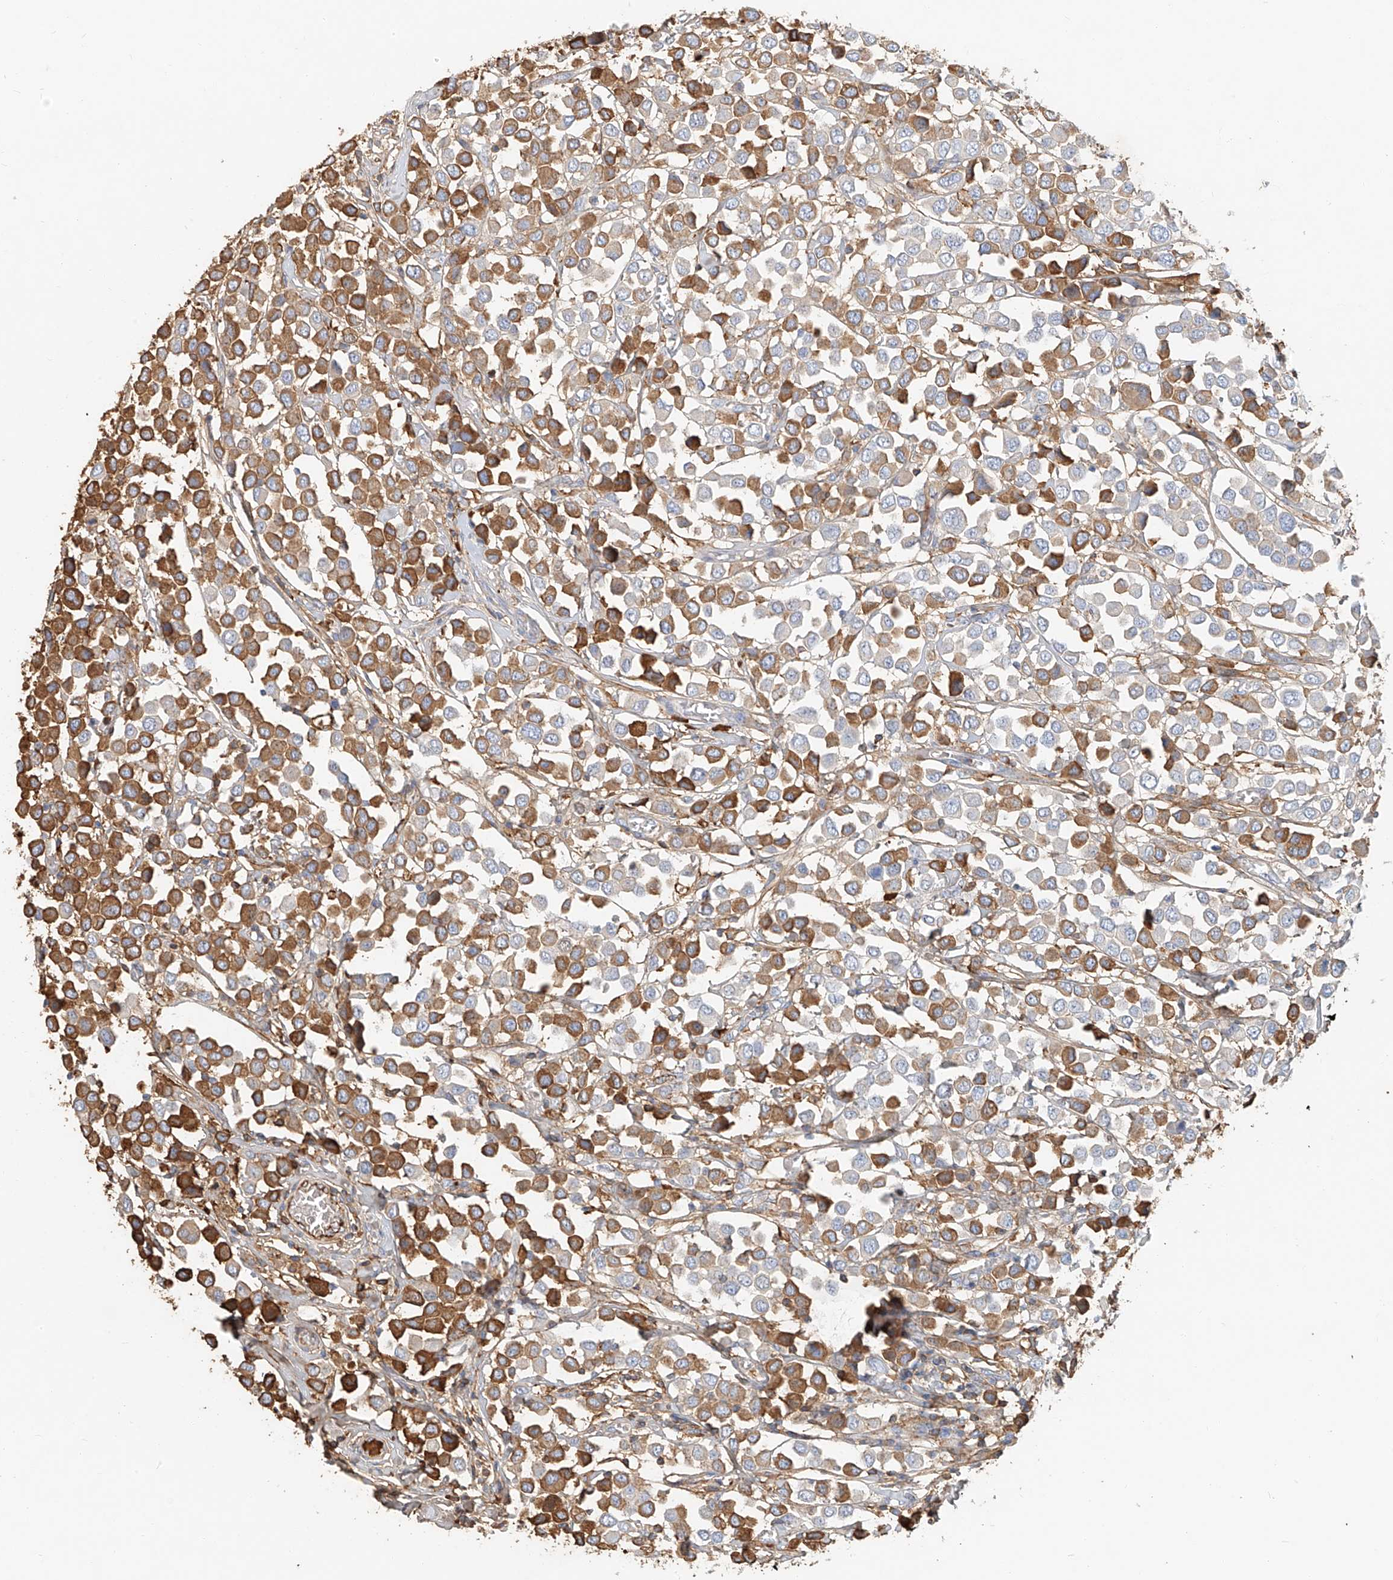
{"staining": {"intensity": "moderate", "quantity": "25%-75%", "location": "cytoplasmic/membranous"}, "tissue": "breast cancer", "cell_type": "Tumor cells", "image_type": "cancer", "snomed": [{"axis": "morphology", "description": "Duct carcinoma"}, {"axis": "topography", "description": "Breast"}], "caption": "About 25%-75% of tumor cells in human breast cancer (invasive ductal carcinoma) show moderate cytoplasmic/membranous protein expression as visualized by brown immunohistochemical staining.", "gene": "ZFP30", "patient": {"sex": "female", "age": 61}}